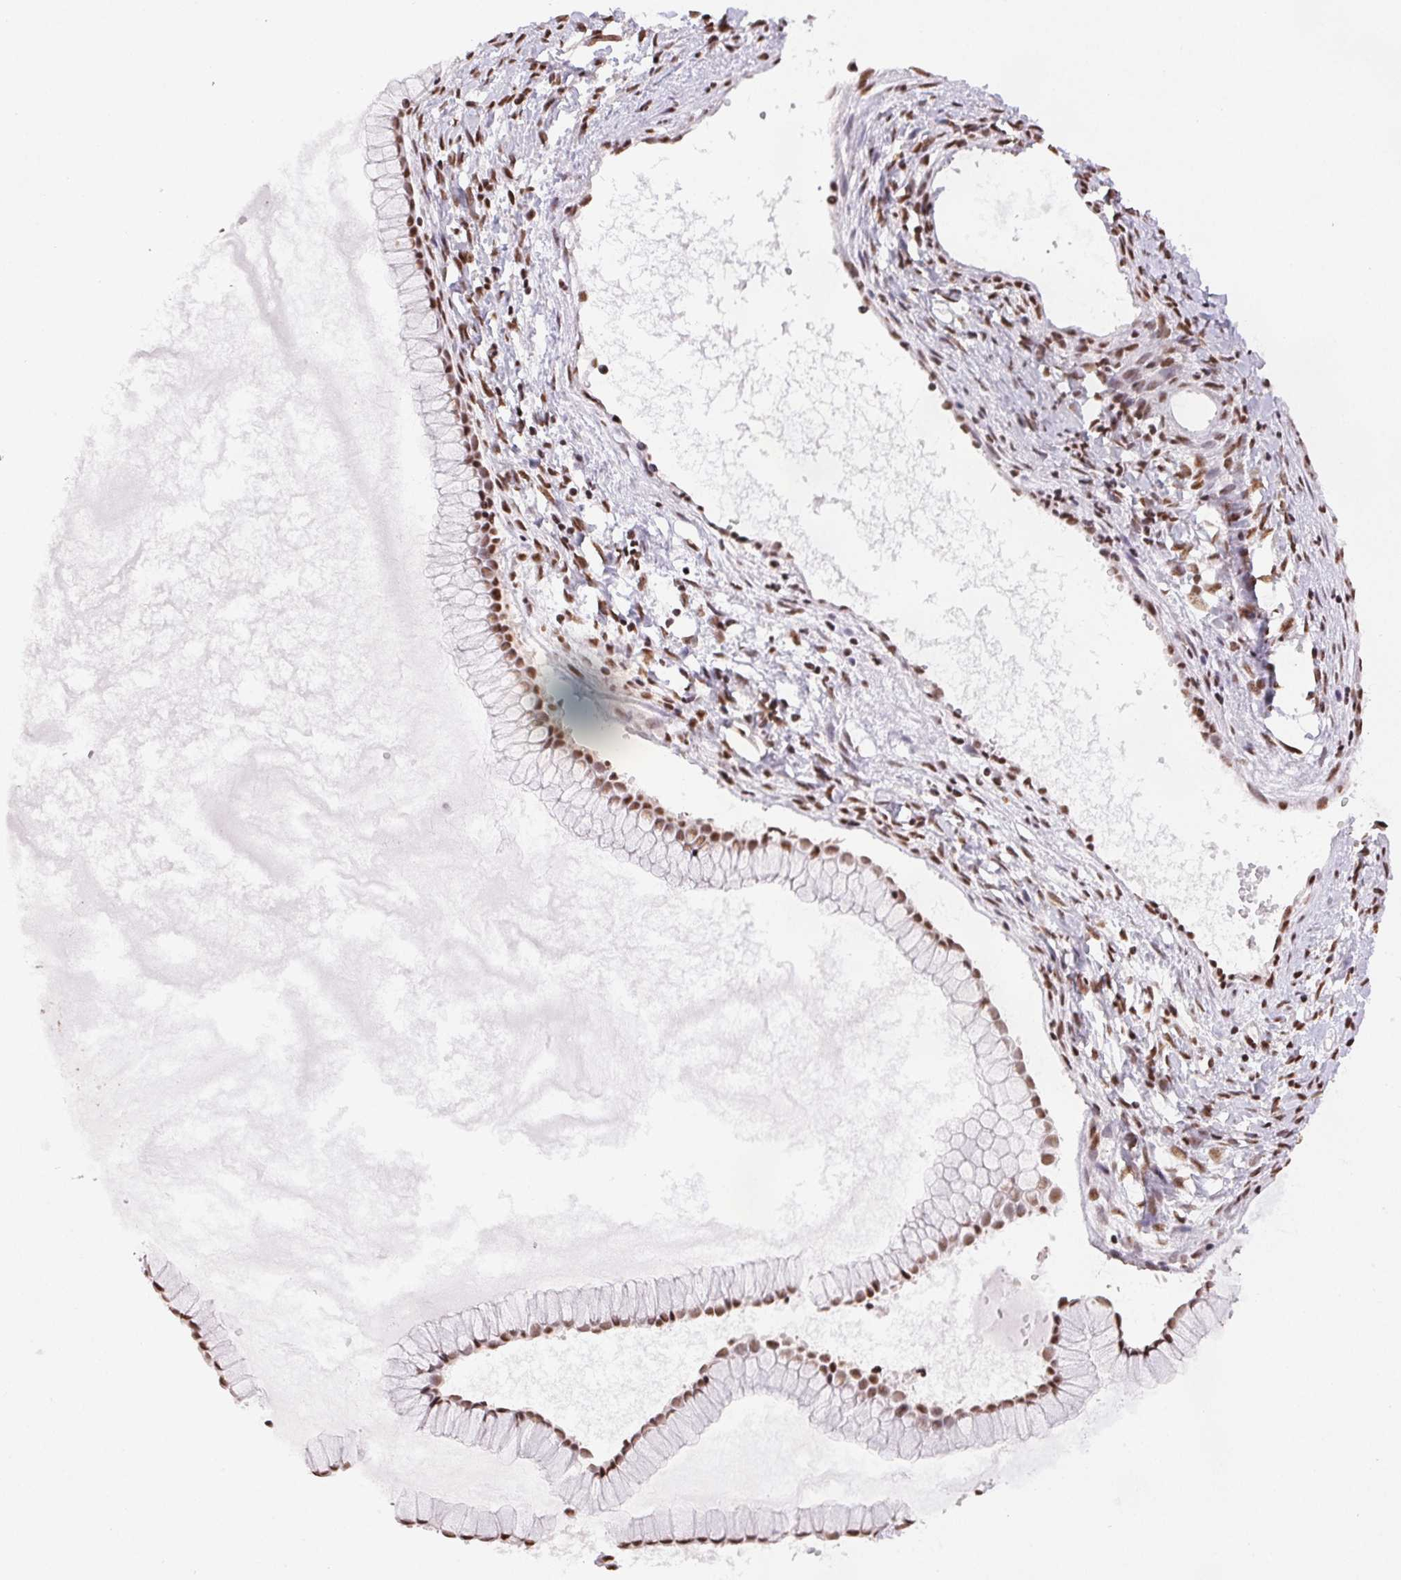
{"staining": {"intensity": "moderate", "quantity": ">75%", "location": "nuclear"}, "tissue": "ovarian cancer", "cell_type": "Tumor cells", "image_type": "cancer", "snomed": [{"axis": "morphology", "description": "Cystadenocarcinoma, mucinous, NOS"}, {"axis": "topography", "description": "Ovary"}], "caption": "Brown immunohistochemical staining in ovarian cancer displays moderate nuclear positivity in about >75% of tumor cells. Nuclei are stained in blue.", "gene": "IK", "patient": {"sex": "female", "age": 41}}